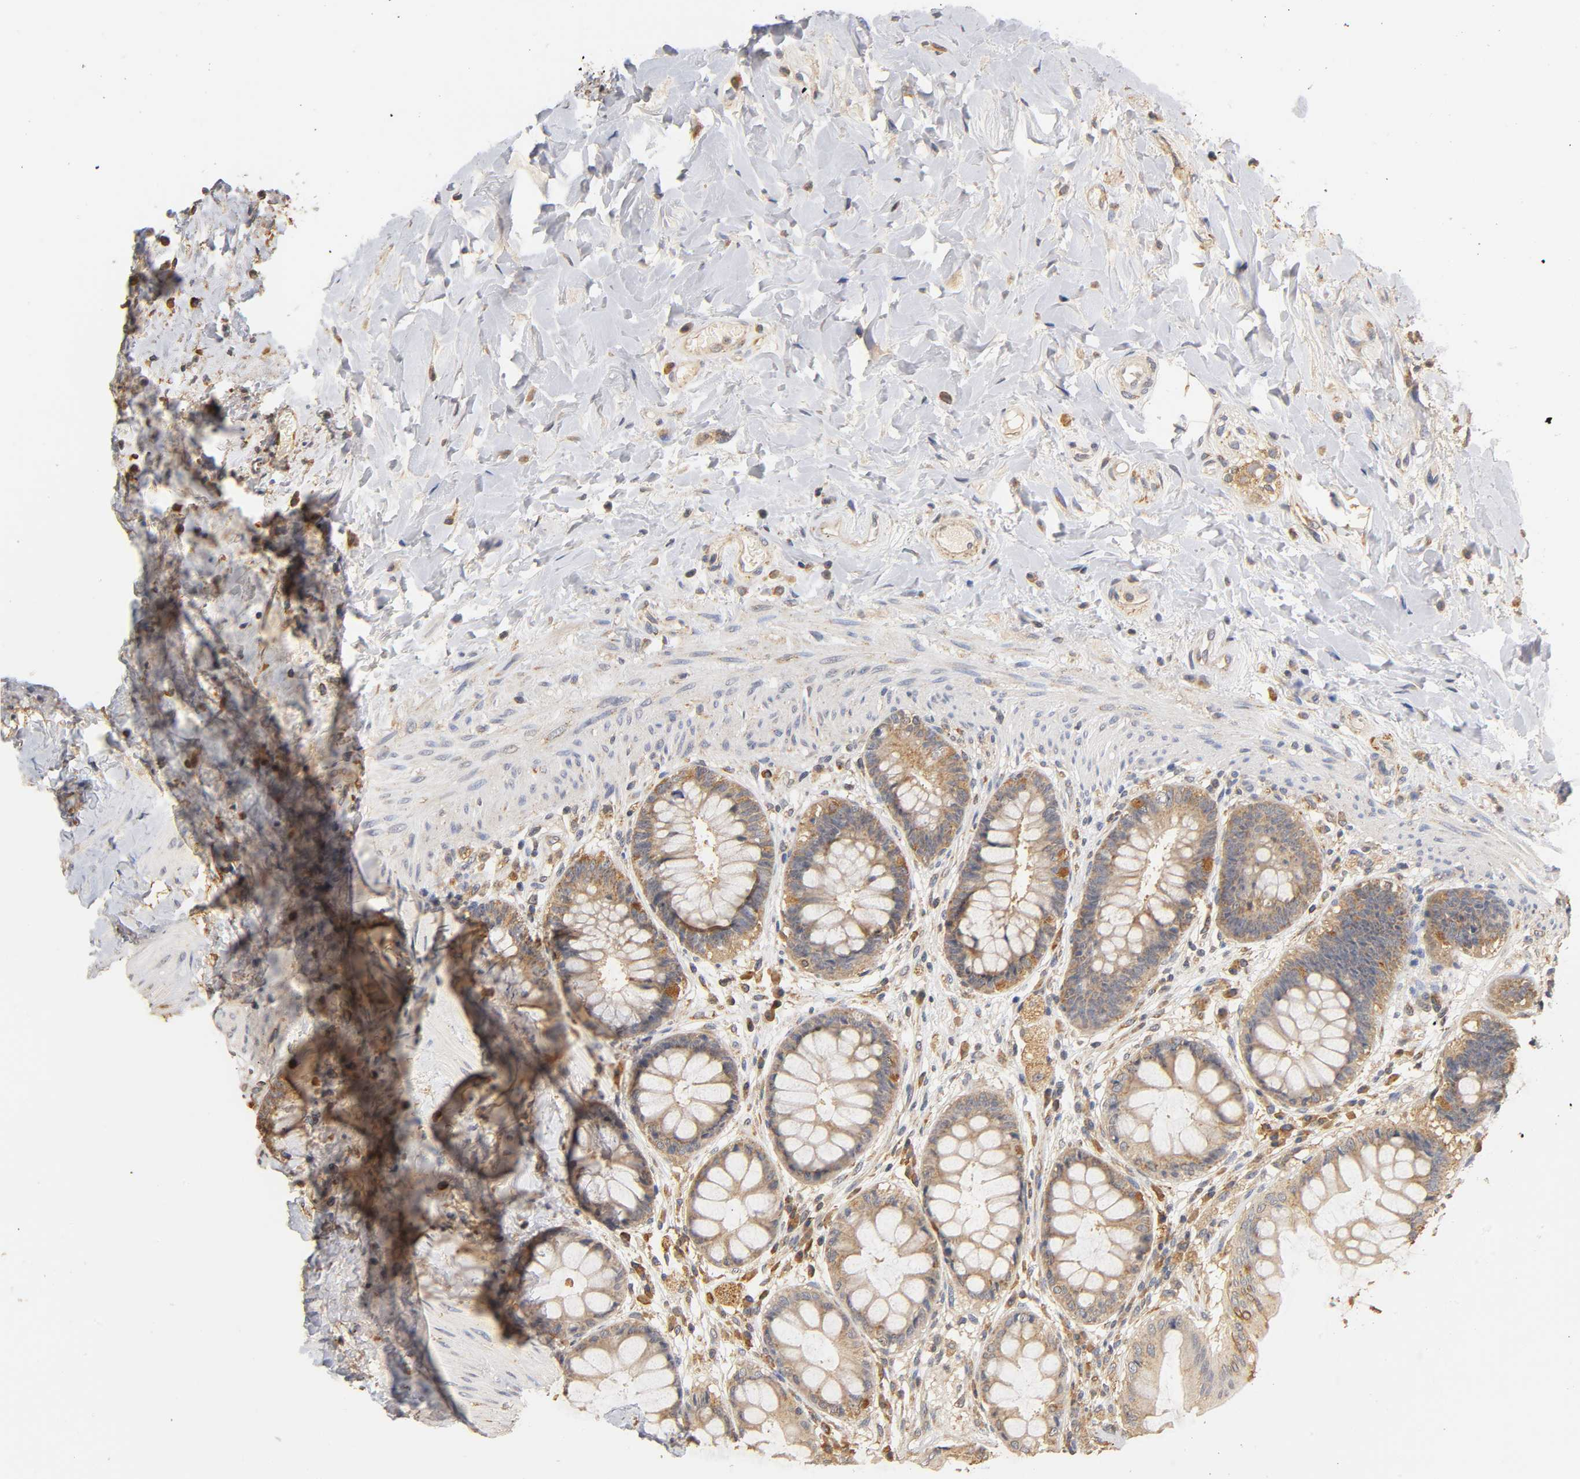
{"staining": {"intensity": "weak", "quantity": ">75%", "location": "cytoplasmic/membranous"}, "tissue": "rectum", "cell_type": "Glandular cells", "image_type": "normal", "snomed": [{"axis": "morphology", "description": "Normal tissue, NOS"}, {"axis": "topography", "description": "Rectum"}], "caption": "Protein staining by immunohistochemistry (IHC) shows weak cytoplasmic/membranous staining in approximately >75% of glandular cells in unremarkable rectum. The protein is stained brown, and the nuclei are stained in blue (DAB (3,3'-diaminobenzidine) IHC with brightfield microscopy, high magnification).", "gene": "SCAP", "patient": {"sex": "female", "age": 46}}